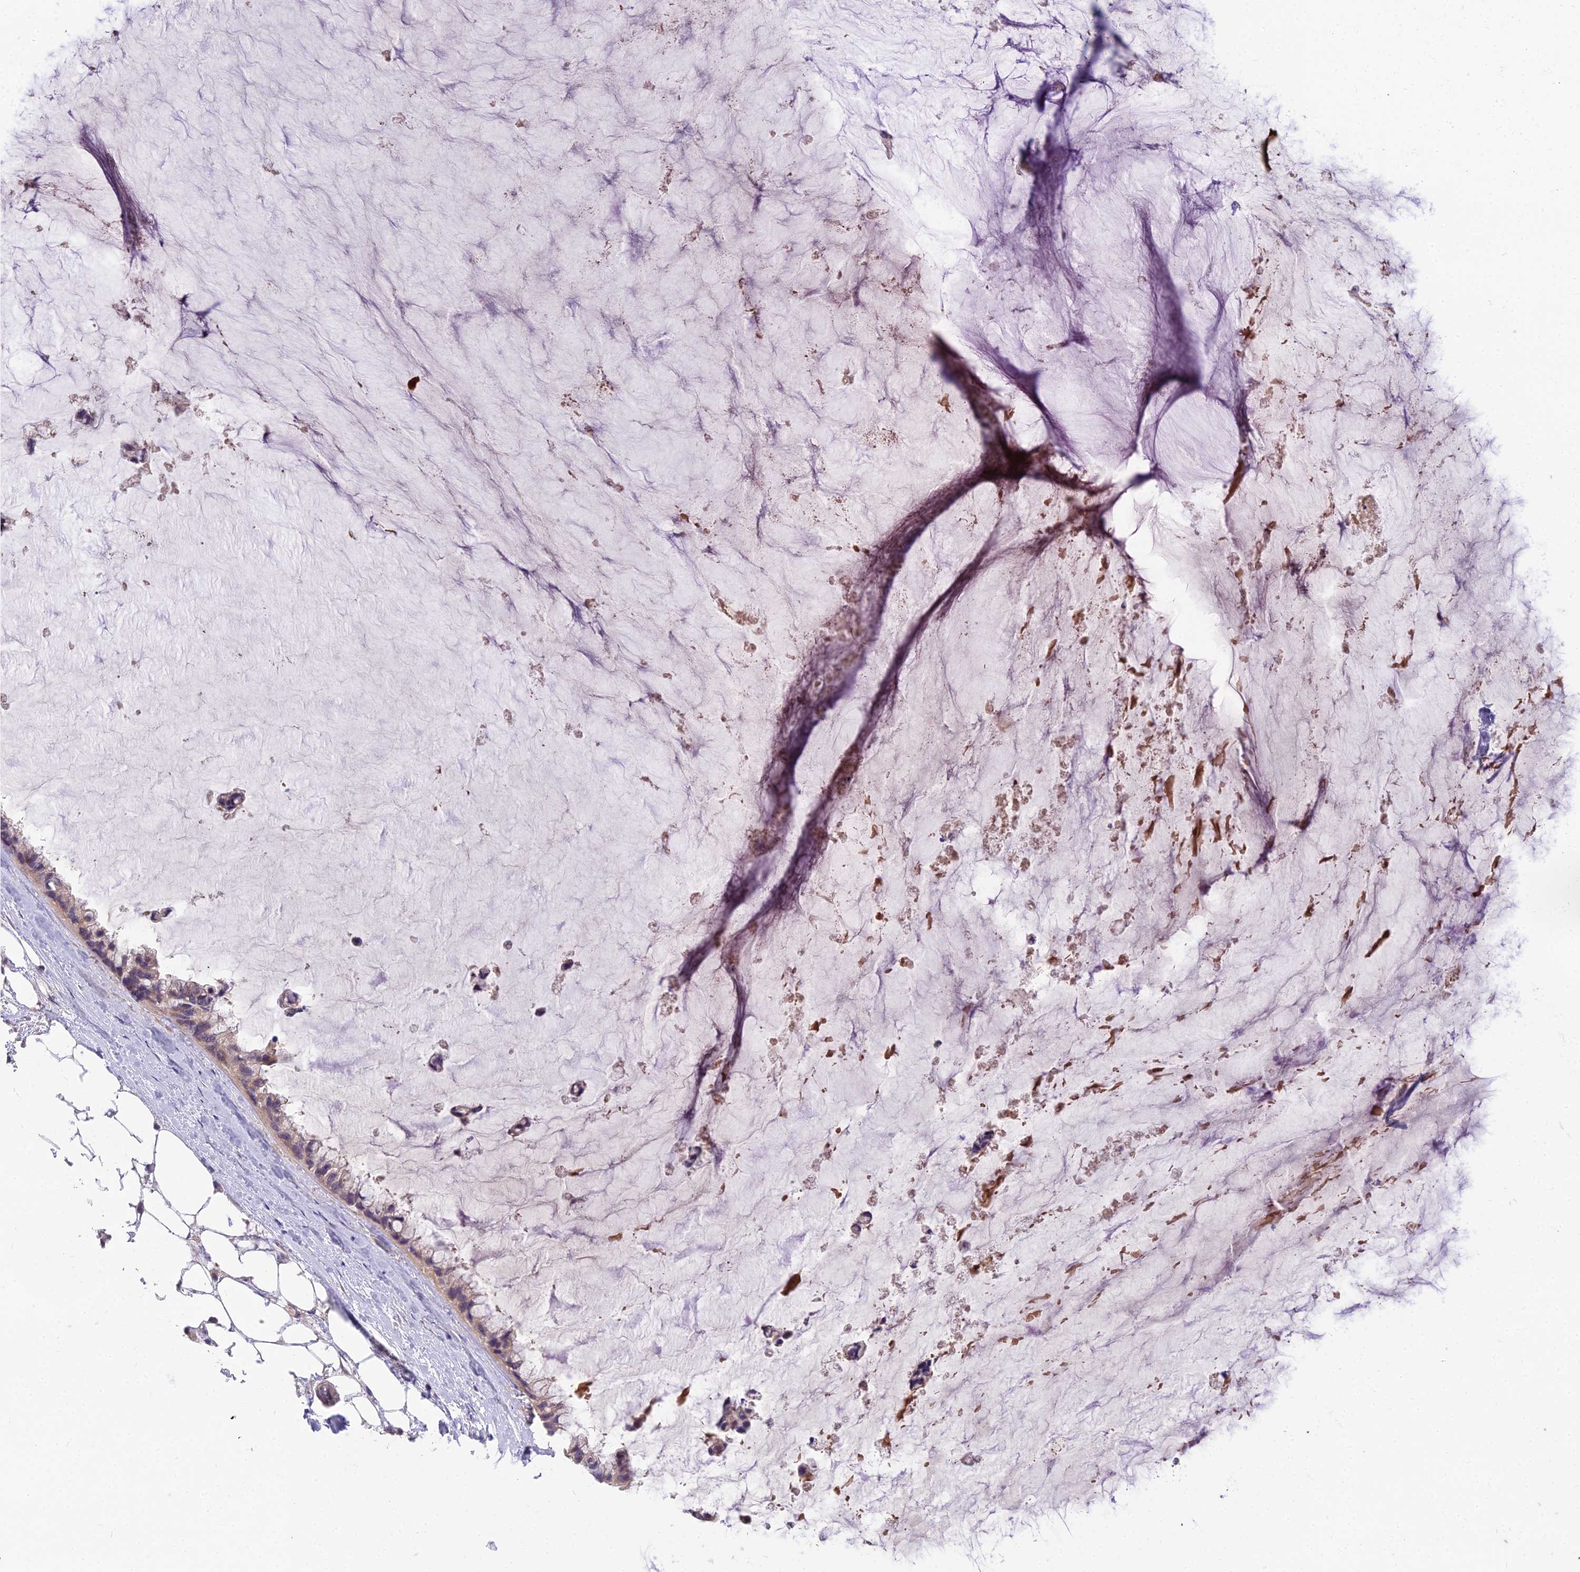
{"staining": {"intensity": "negative", "quantity": "none", "location": "none"}, "tissue": "ovarian cancer", "cell_type": "Tumor cells", "image_type": "cancer", "snomed": [{"axis": "morphology", "description": "Cystadenocarcinoma, mucinous, NOS"}, {"axis": "topography", "description": "Ovary"}], "caption": "The immunohistochemistry histopathology image has no significant positivity in tumor cells of ovarian cancer tissue. The staining was performed using DAB to visualize the protein expression in brown, while the nuclei were stained in blue with hematoxylin (Magnification: 20x).", "gene": "ZNF333", "patient": {"sex": "female", "age": 39}}